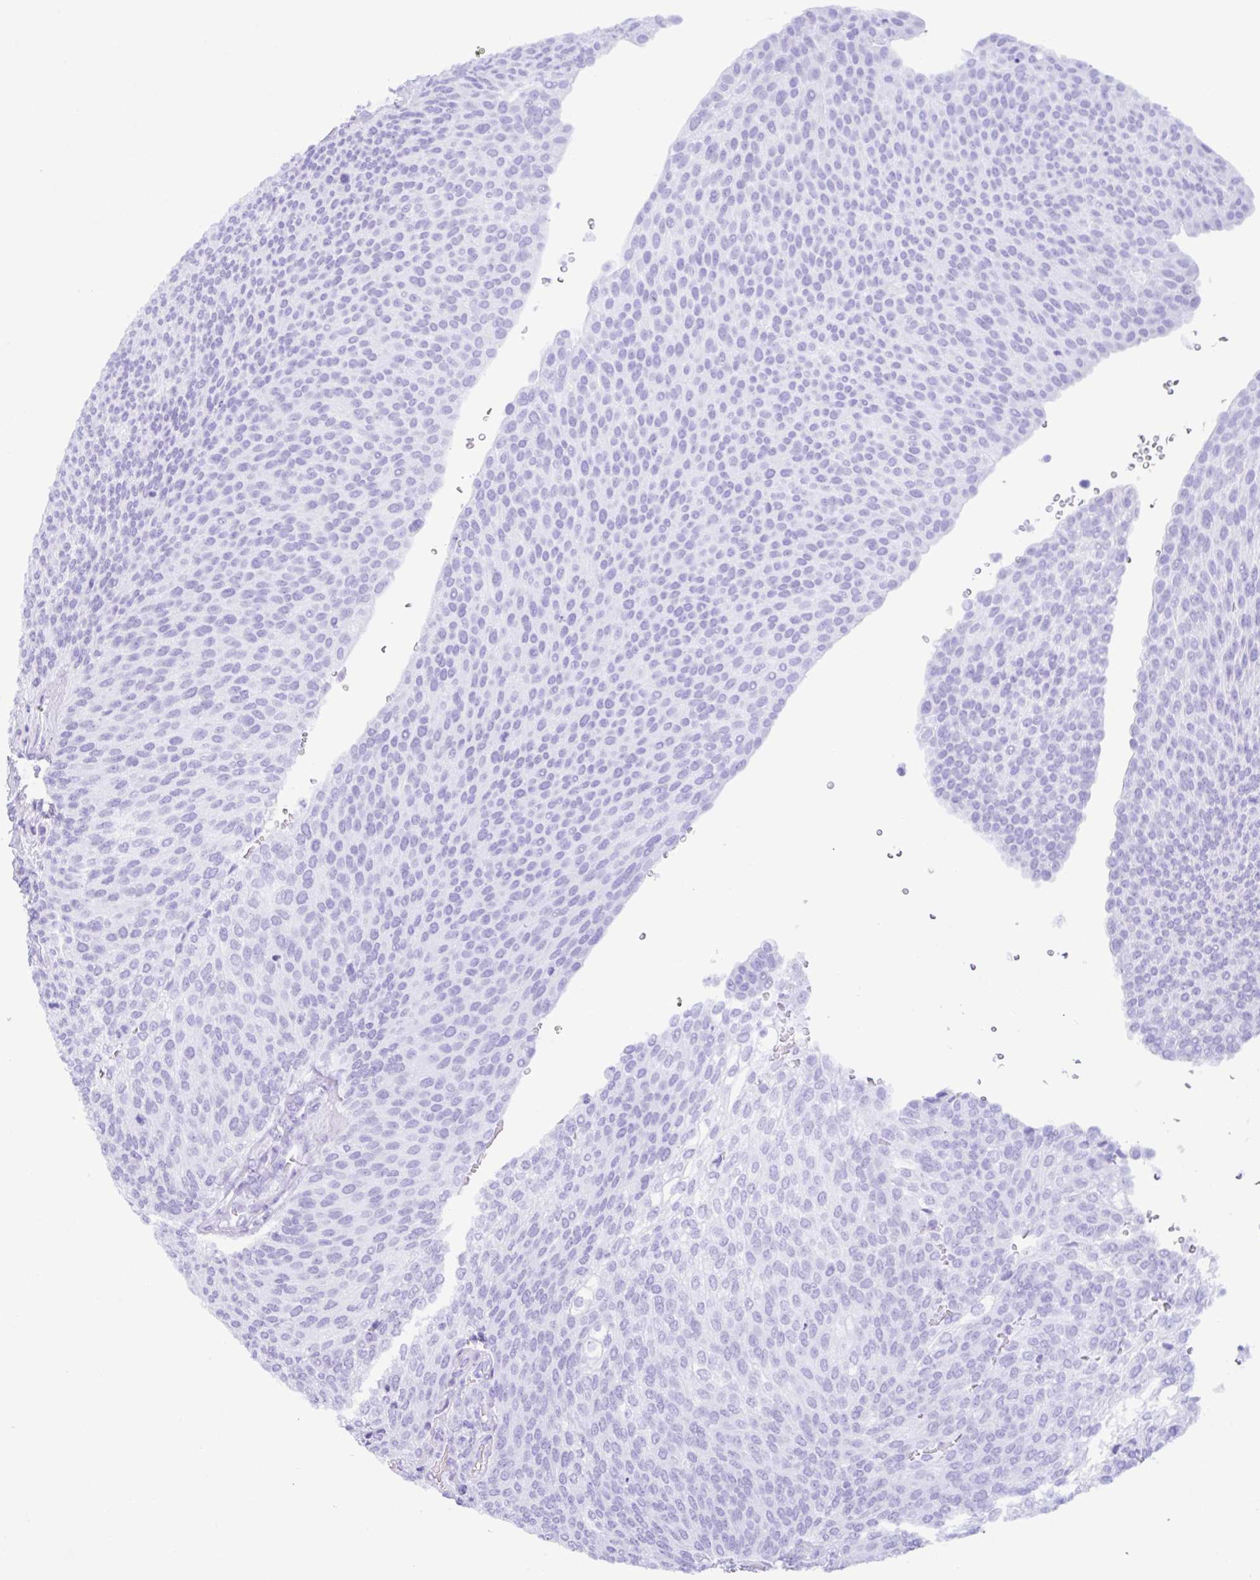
{"staining": {"intensity": "negative", "quantity": "none", "location": "none"}, "tissue": "urothelial cancer", "cell_type": "Tumor cells", "image_type": "cancer", "snomed": [{"axis": "morphology", "description": "Urothelial carcinoma, High grade"}, {"axis": "topography", "description": "Urinary bladder"}], "caption": "The image demonstrates no significant positivity in tumor cells of urothelial cancer. The staining is performed using DAB (3,3'-diaminobenzidine) brown chromogen with nuclei counter-stained in using hematoxylin.", "gene": "NDUFS2", "patient": {"sex": "female", "age": 79}}